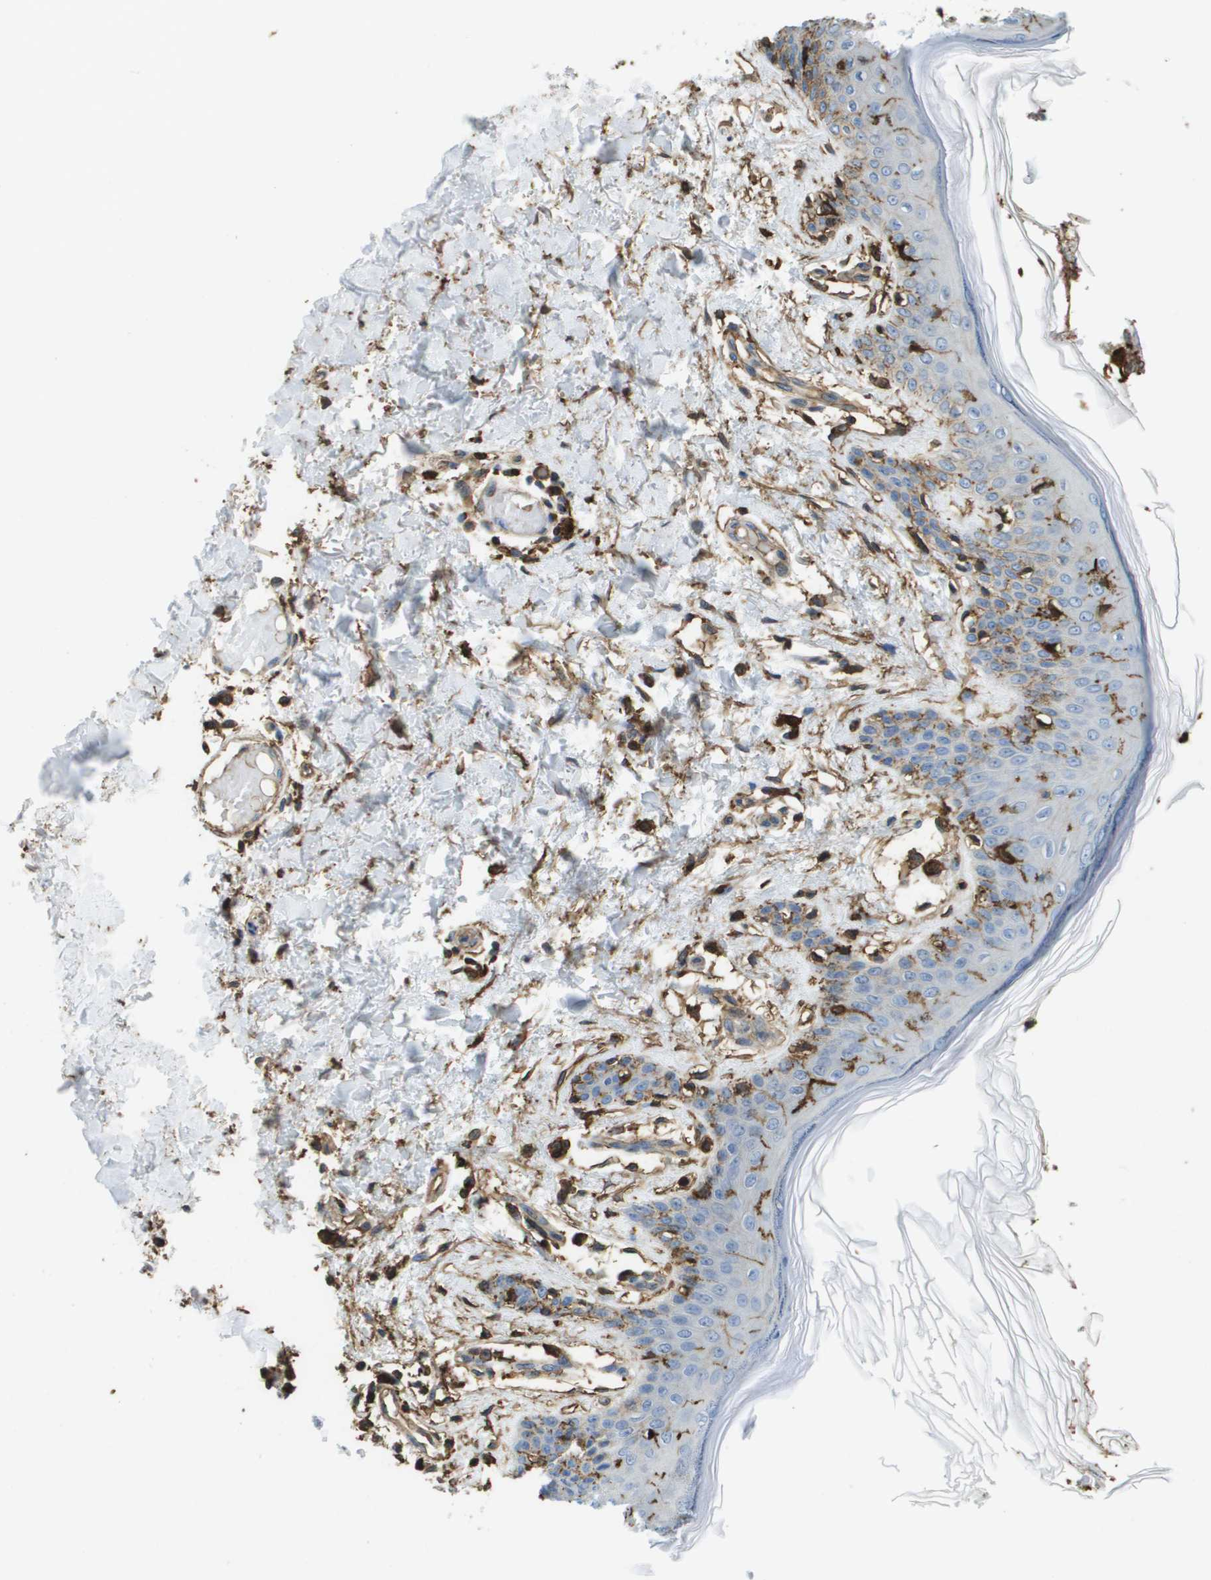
{"staining": {"intensity": "strong", "quantity": ">75%", "location": "cytoplasmic/membranous"}, "tissue": "skin", "cell_type": "Fibroblasts", "image_type": "normal", "snomed": [{"axis": "morphology", "description": "Normal tissue, NOS"}, {"axis": "topography", "description": "Skin"}], "caption": "A brown stain labels strong cytoplasmic/membranous expression of a protein in fibroblasts of benign human skin. (DAB IHC, brown staining for protein, blue staining for nuclei).", "gene": "PASK", "patient": {"sex": "male", "age": 53}}